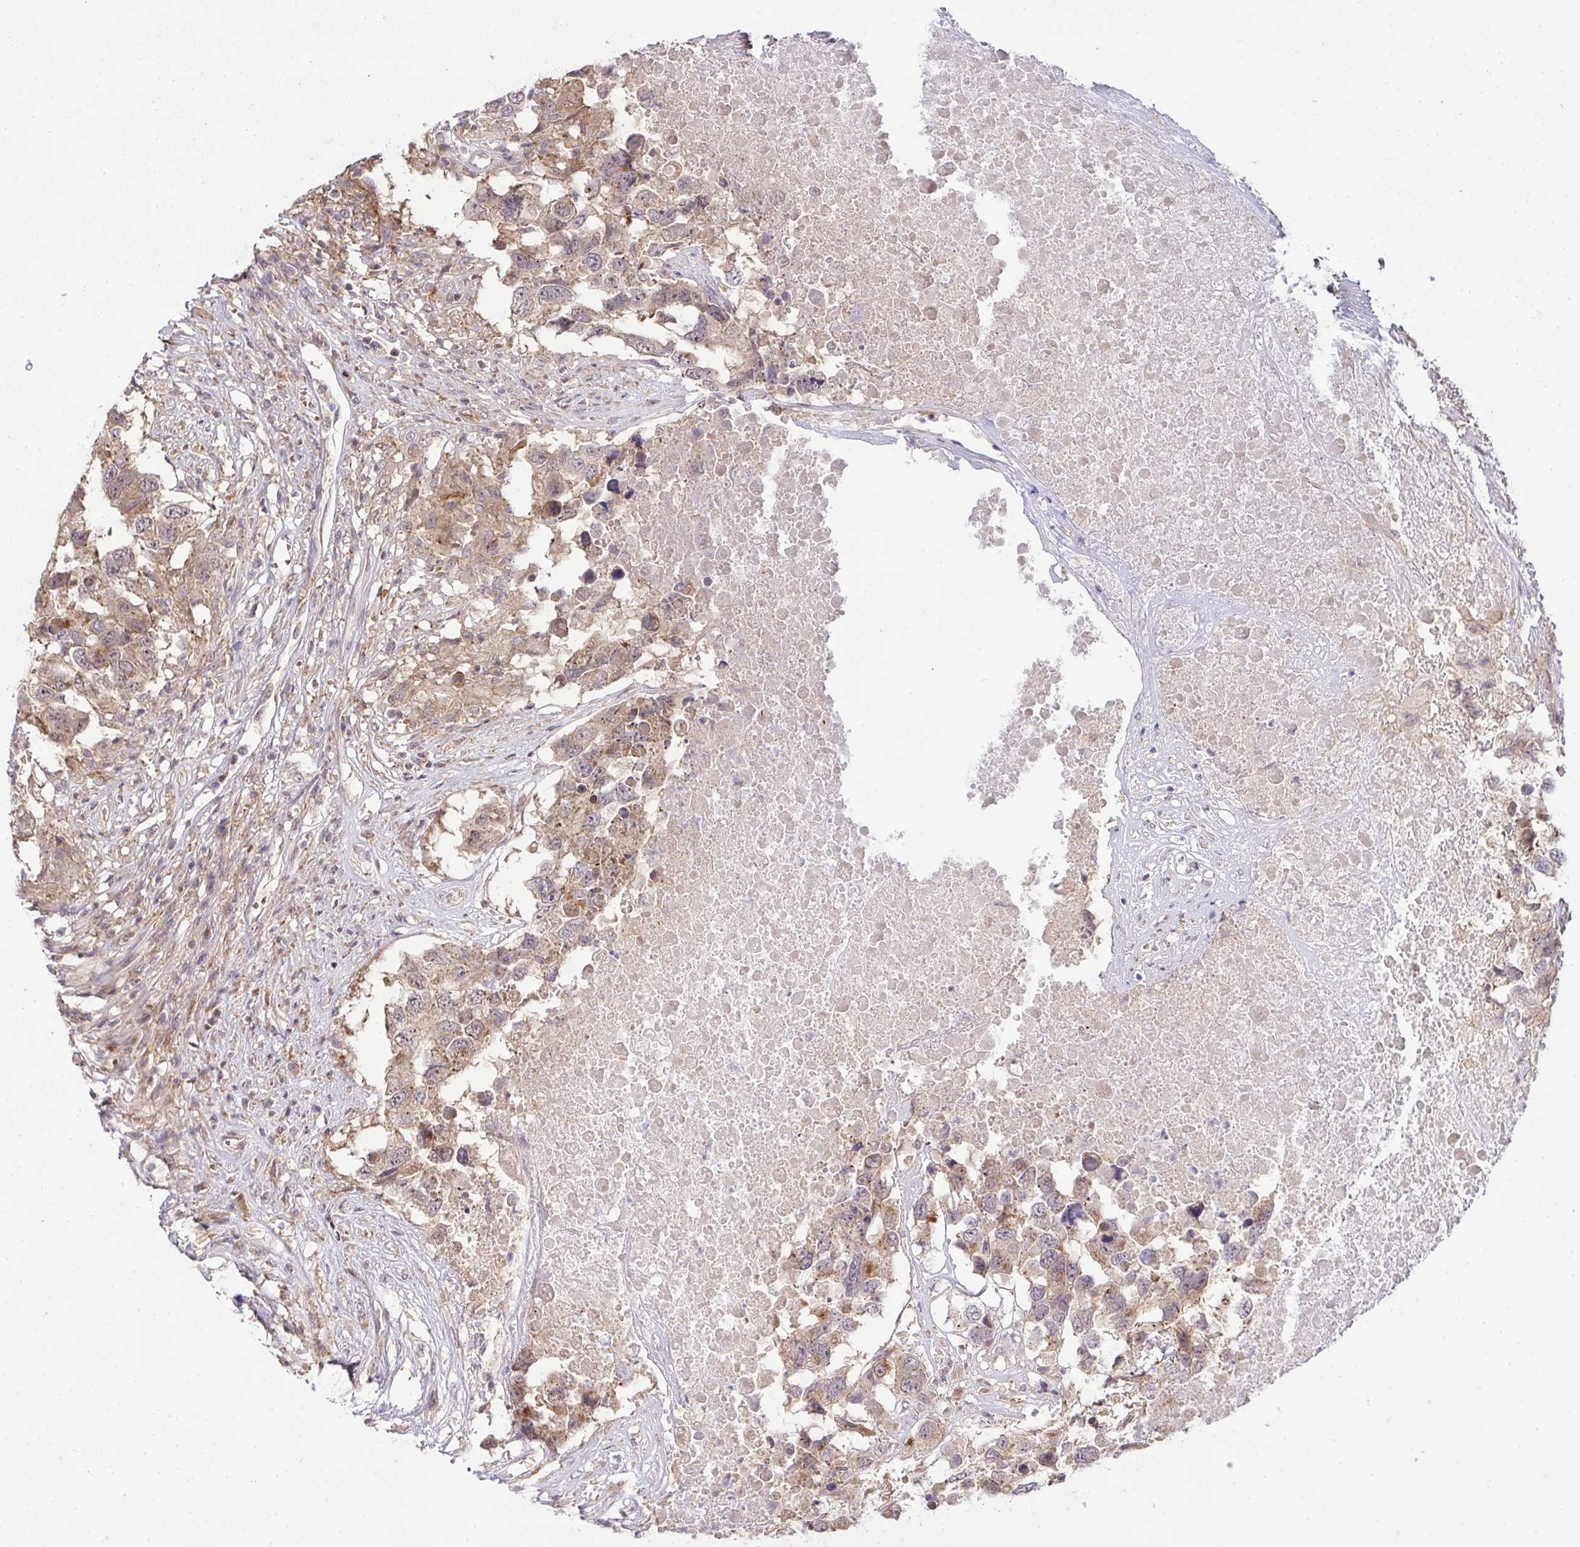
{"staining": {"intensity": "weak", "quantity": "25%-75%", "location": "cytoplasmic/membranous"}, "tissue": "testis cancer", "cell_type": "Tumor cells", "image_type": "cancer", "snomed": [{"axis": "morphology", "description": "Carcinoma, Embryonal, NOS"}, {"axis": "topography", "description": "Testis"}], "caption": "Testis embryonal carcinoma was stained to show a protein in brown. There is low levels of weak cytoplasmic/membranous staining in about 25%-75% of tumor cells.", "gene": "SLC9A6", "patient": {"sex": "male", "age": 83}}